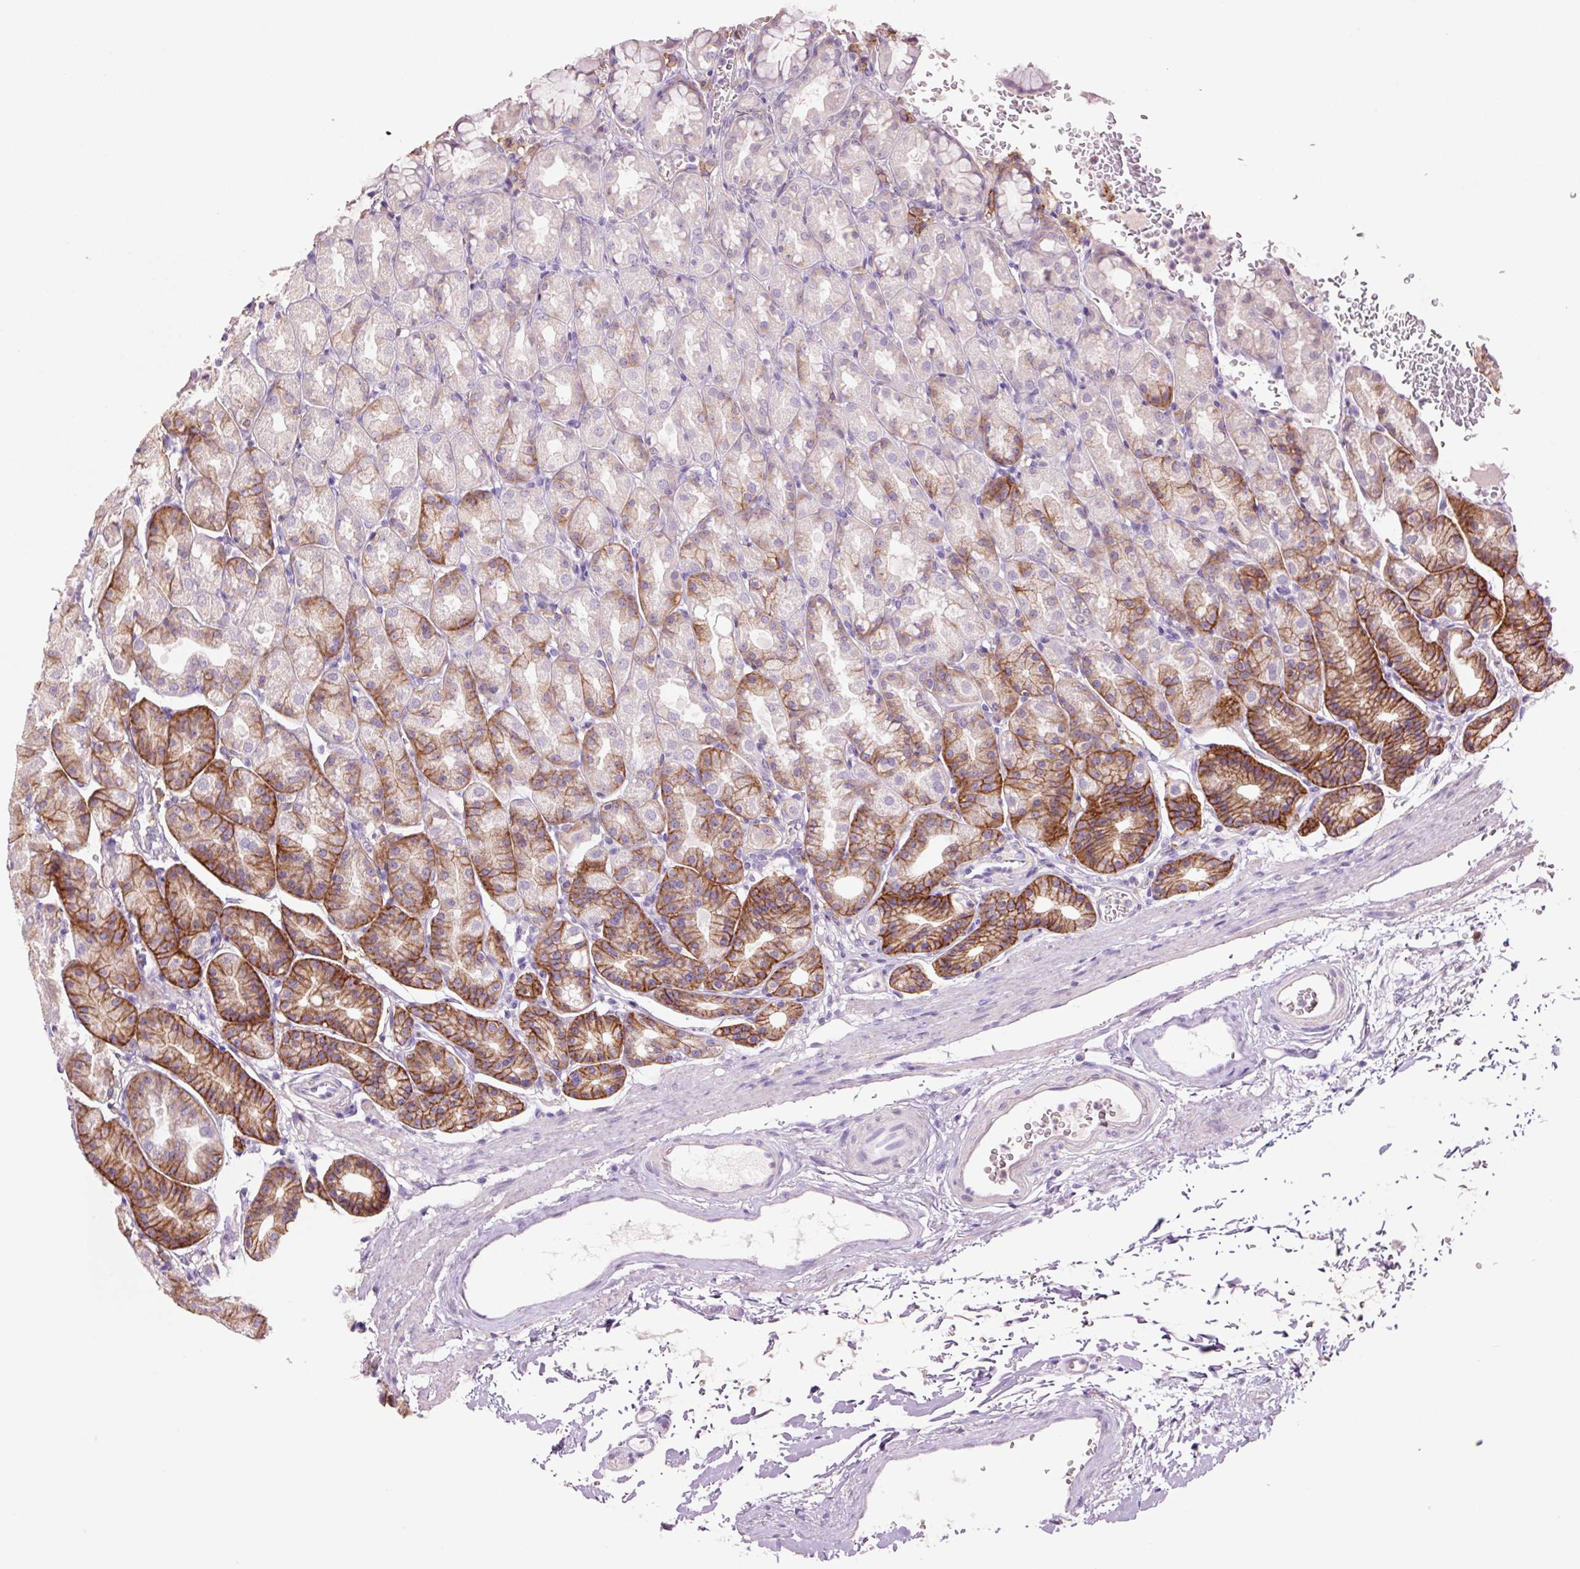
{"staining": {"intensity": "strong", "quantity": "25%-75%", "location": "cytoplasmic/membranous"}, "tissue": "stomach", "cell_type": "Glandular cells", "image_type": "normal", "snomed": [{"axis": "morphology", "description": "Normal tissue, NOS"}, {"axis": "topography", "description": "Stomach, upper"}], "caption": "Protein expression analysis of normal human stomach reveals strong cytoplasmic/membranous expression in about 25%-75% of glandular cells. The protein is stained brown, and the nuclei are stained in blue (DAB IHC with brightfield microscopy, high magnification).", "gene": "SLC1A4", "patient": {"sex": "female", "age": 81}}